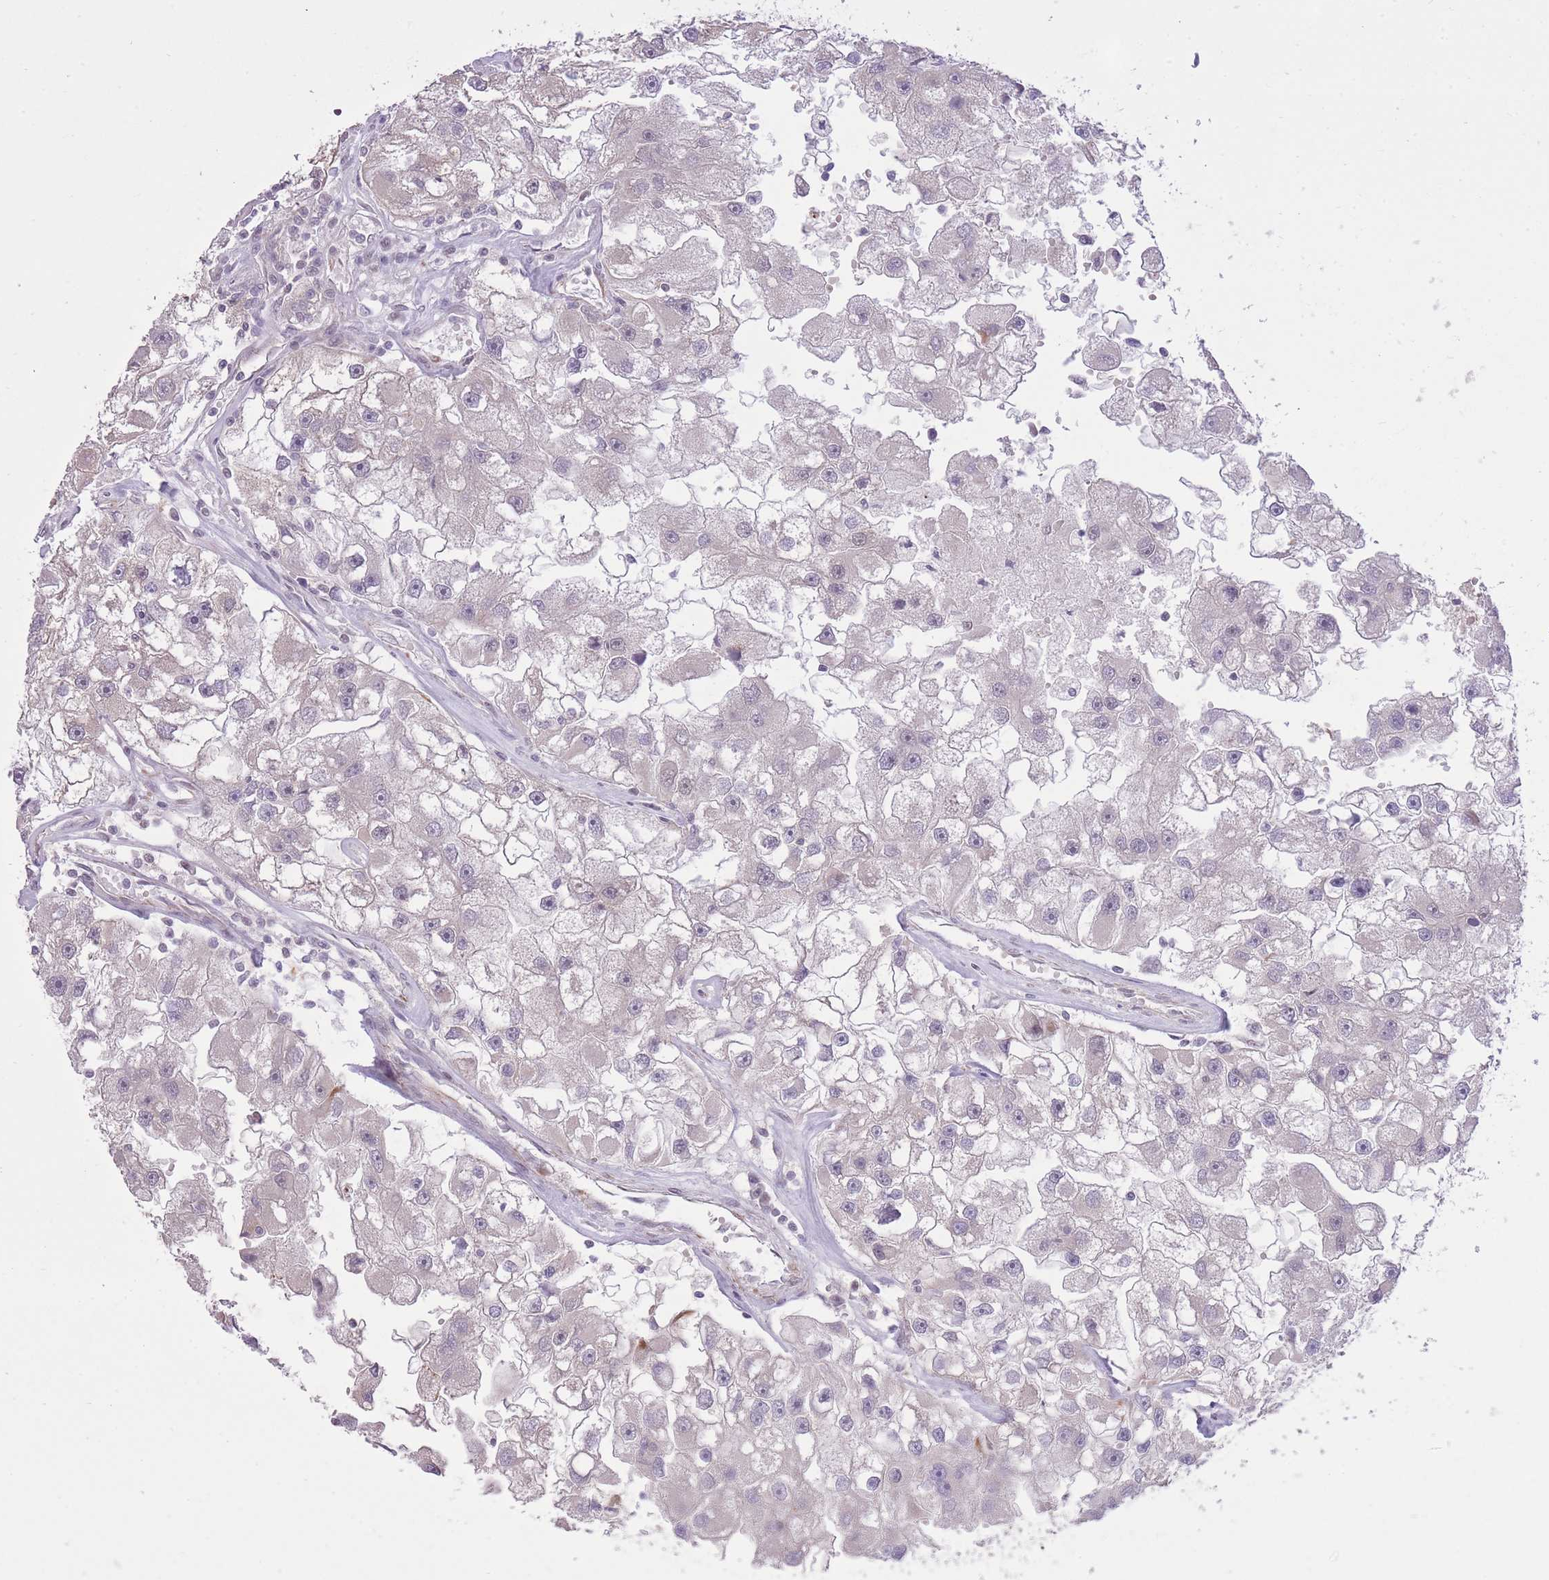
{"staining": {"intensity": "negative", "quantity": "none", "location": "none"}, "tissue": "renal cancer", "cell_type": "Tumor cells", "image_type": "cancer", "snomed": [{"axis": "morphology", "description": "Adenocarcinoma, NOS"}, {"axis": "topography", "description": "Kidney"}], "caption": "This micrograph is of renal adenocarcinoma stained with immunohistochemistry to label a protein in brown with the nuclei are counter-stained blue. There is no staining in tumor cells.", "gene": "ELL", "patient": {"sex": "male", "age": 63}}